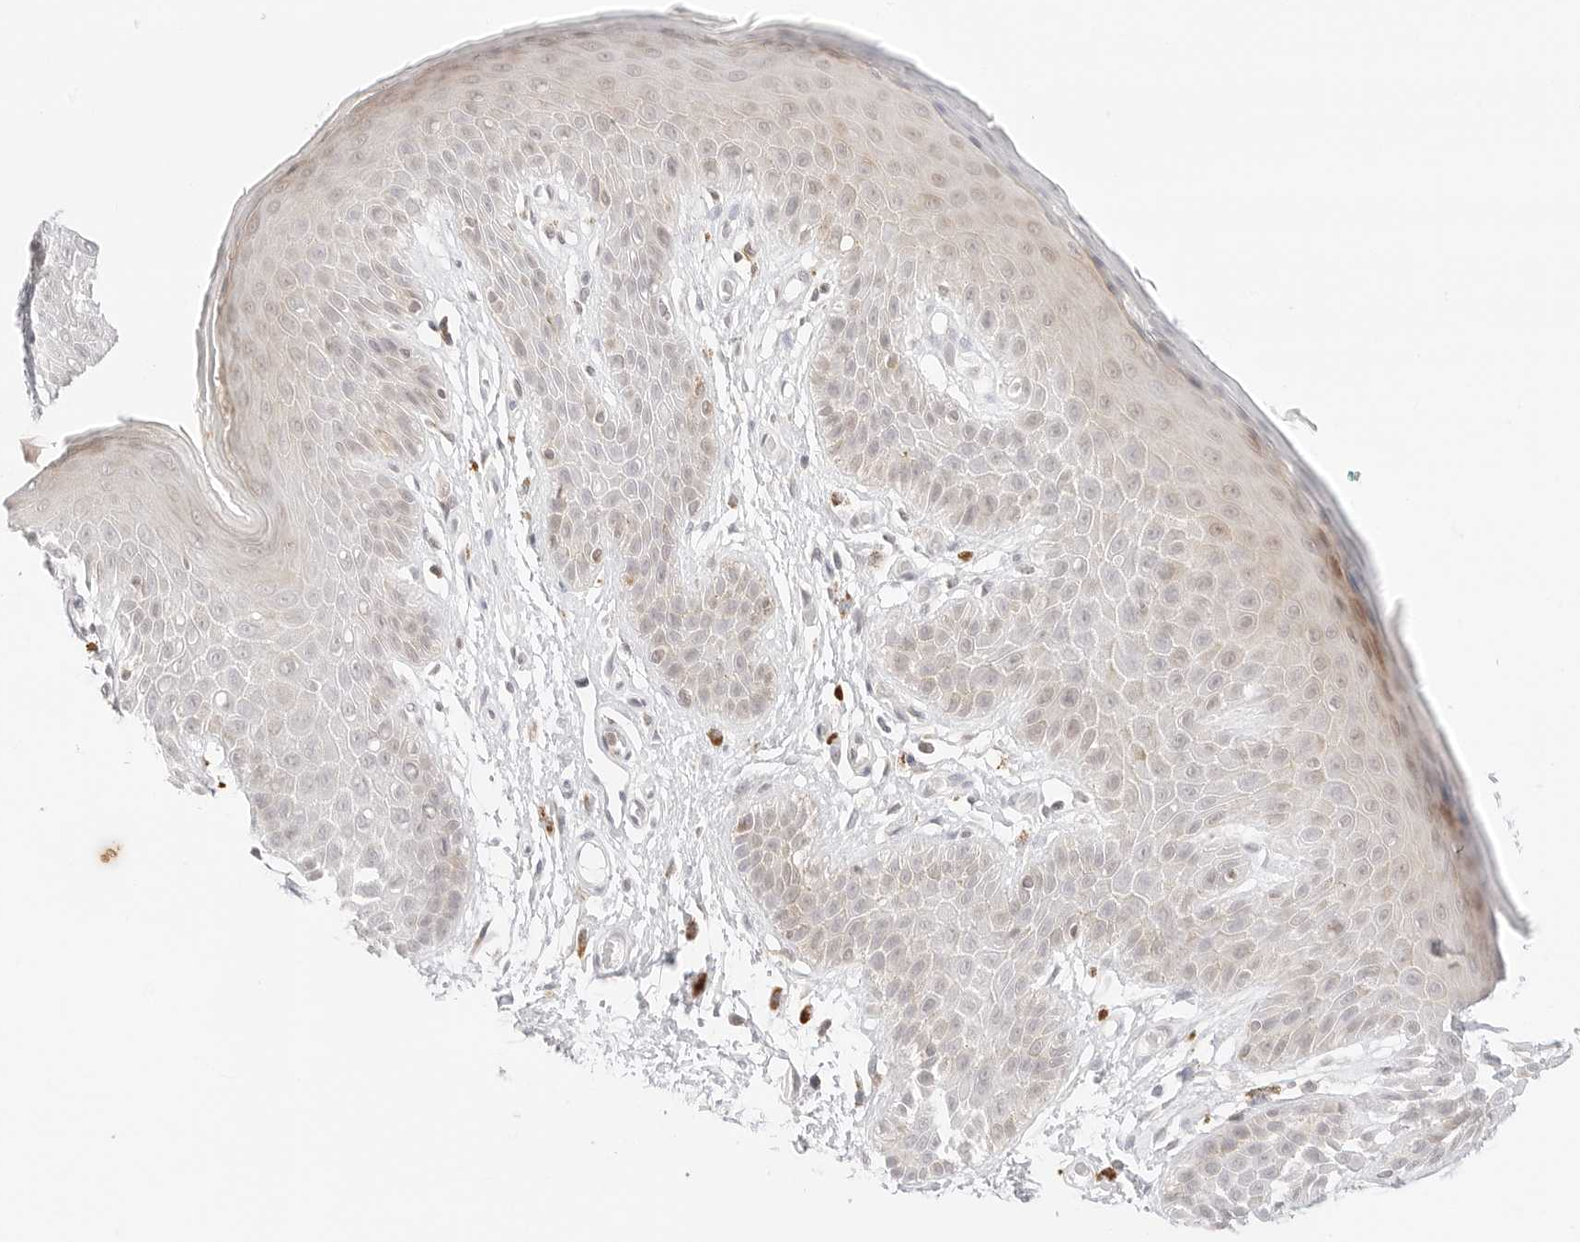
{"staining": {"intensity": "moderate", "quantity": "<25%", "location": "cytoplasmic/membranous"}, "tissue": "skin", "cell_type": "Epidermal cells", "image_type": "normal", "snomed": [{"axis": "morphology", "description": "Normal tissue, NOS"}, {"axis": "topography", "description": "Anal"}], "caption": "This micrograph displays IHC staining of unremarkable human skin, with low moderate cytoplasmic/membranous expression in approximately <25% of epidermal cells.", "gene": "GNAS", "patient": {"sex": "male", "age": 74}}